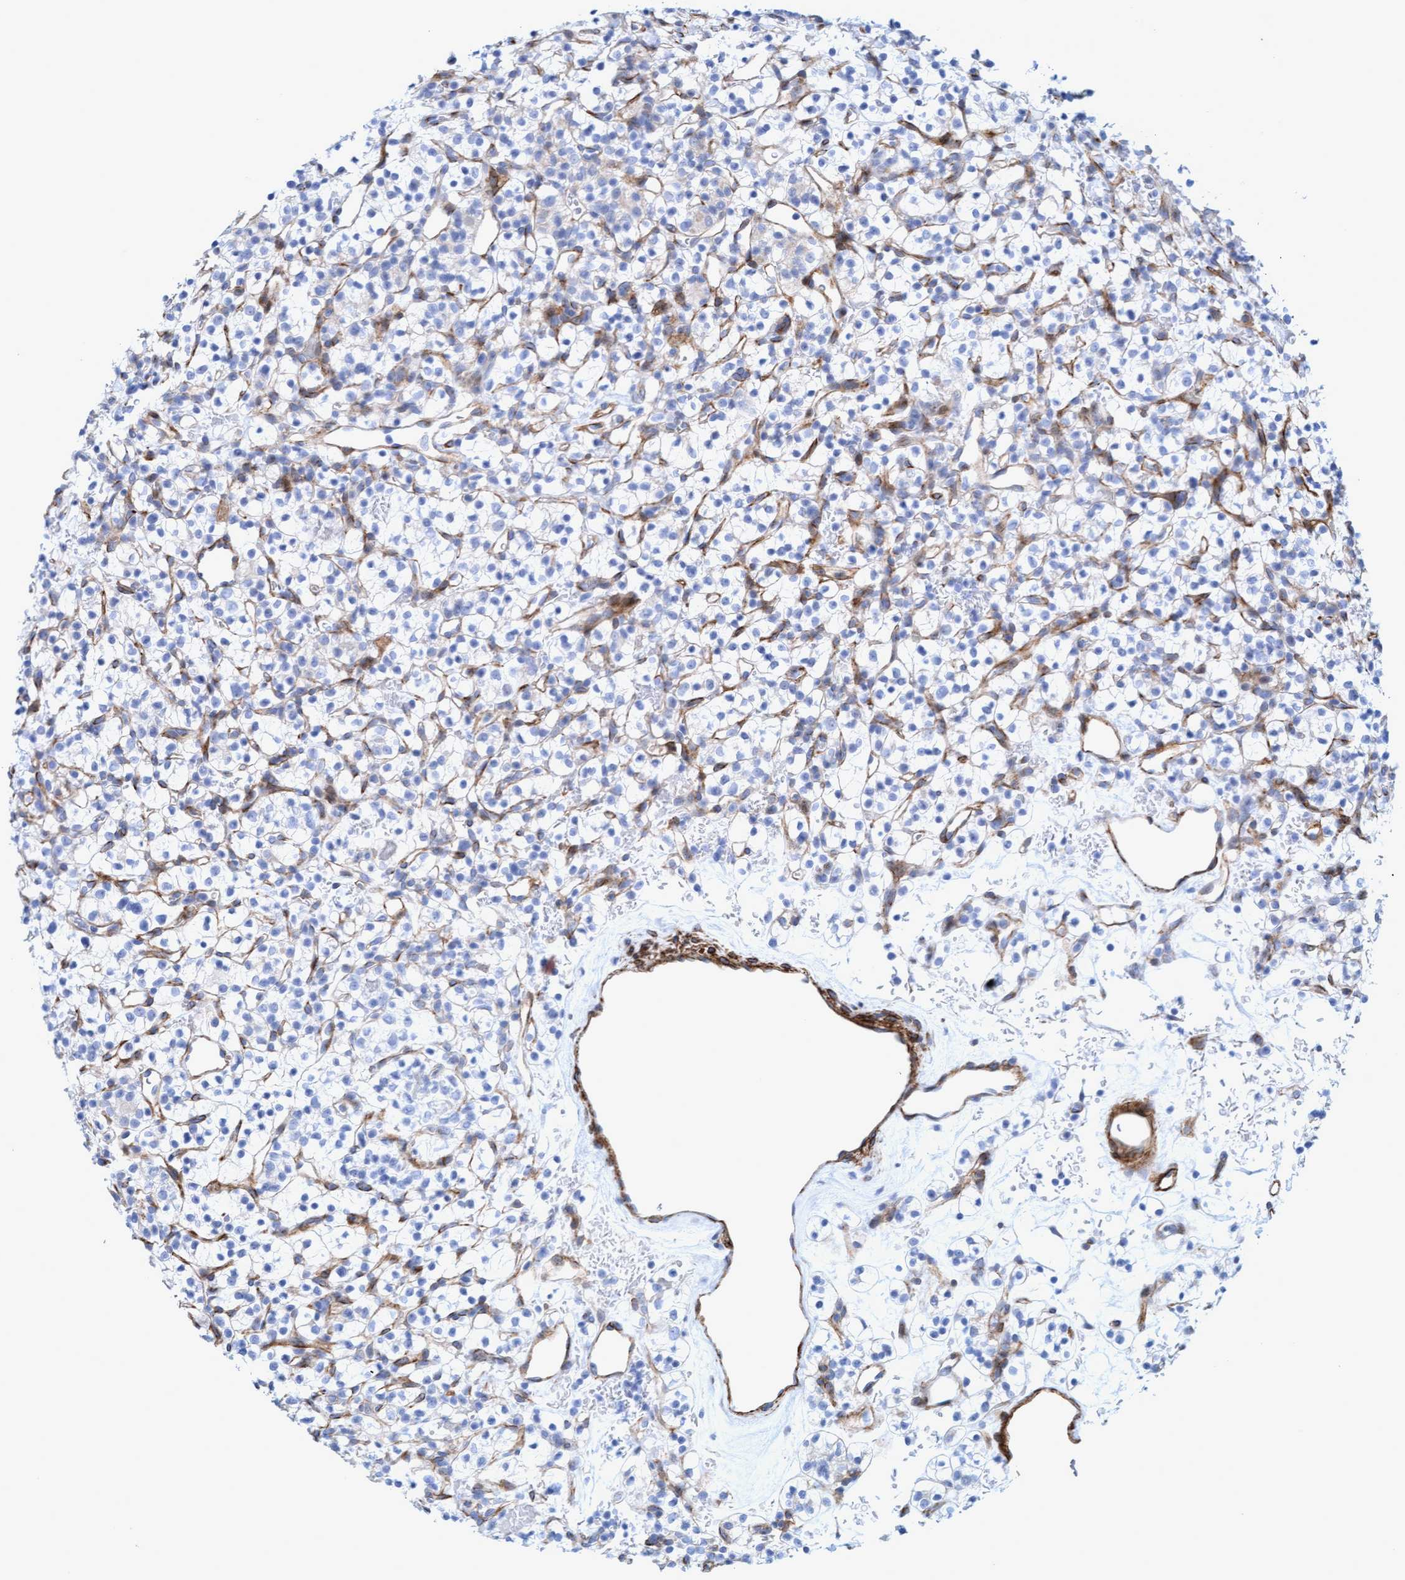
{"staining": {"intensity": "negative", "quantity": "none", "location": "none"}, "tissue": "renal cancer", "cell_type": "Tumor cells", "image_type": "cancer", "snomed": [{"axis": "morphology", "description": "Adenocarcinoma, NOS"}, {"axis": "topography", "description": "Kidney"}], "caption": "An immunohistochemistry micrograph of renal adenocarcinoma is shown. There is no staining in tumor cells of renal adenocarcinoma.", "gene": "MTFR1", "patient": {"sex": "female", "age": 57}}